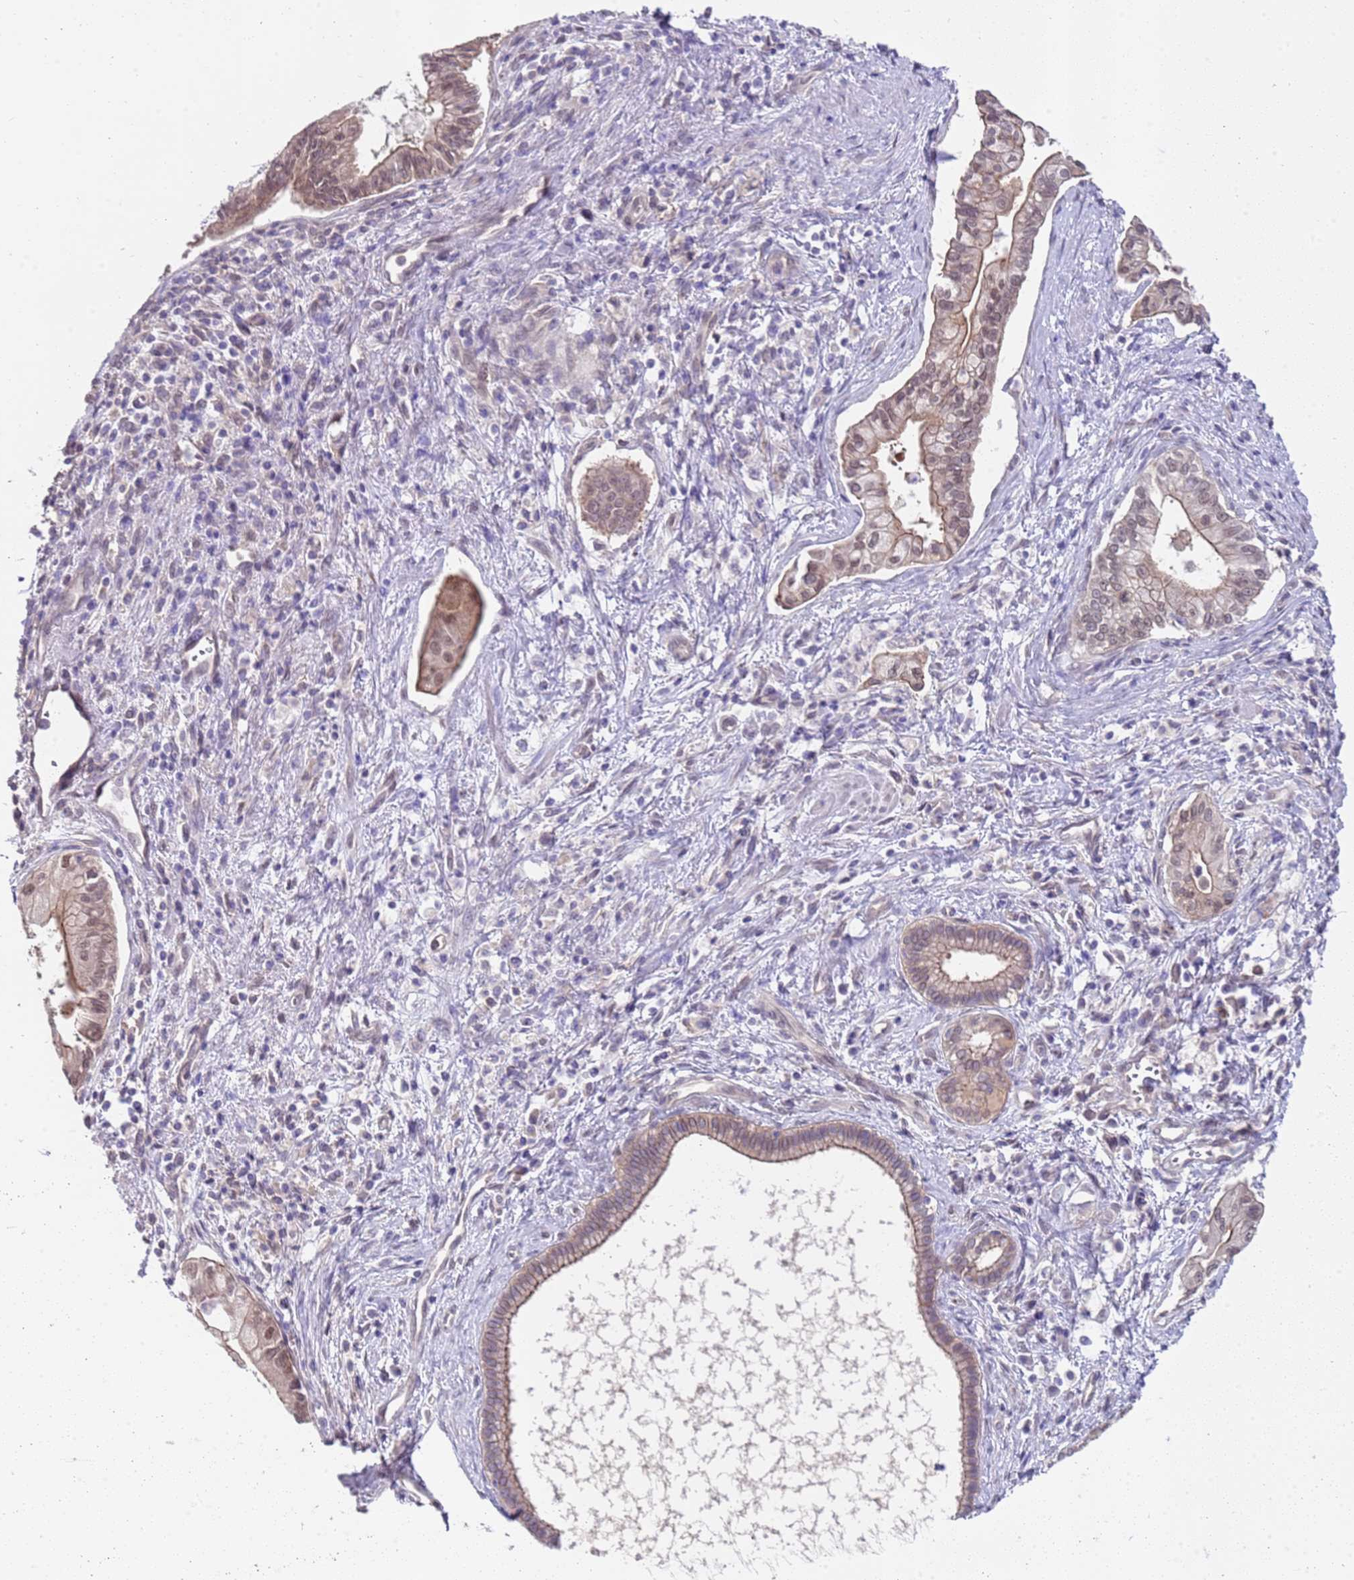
{"staining": {"intensity": "moderate", "quantity": ">75%", "location": "cytoplasmic/membranous,nuclear"}, "tissue": "pancreatic cancer", "cell_type": "Tumor cells", "image_type": "cancer", "snomed": [{"axis": "morphology", "description": "Adenocarcinoma, NOS"}, {"axis": "topography", "description": "Pancreas"}], "caption": "There is medium levels of moderate cytoplasmic/membranous and nuclear staining in tumor cells of pancreatic cancer (adenocarcinoma), as demonstrated by immunohistochemical staining (brown color).", "gene": "TRMT10A", "patient": {"sex": "male", "age": 78}}